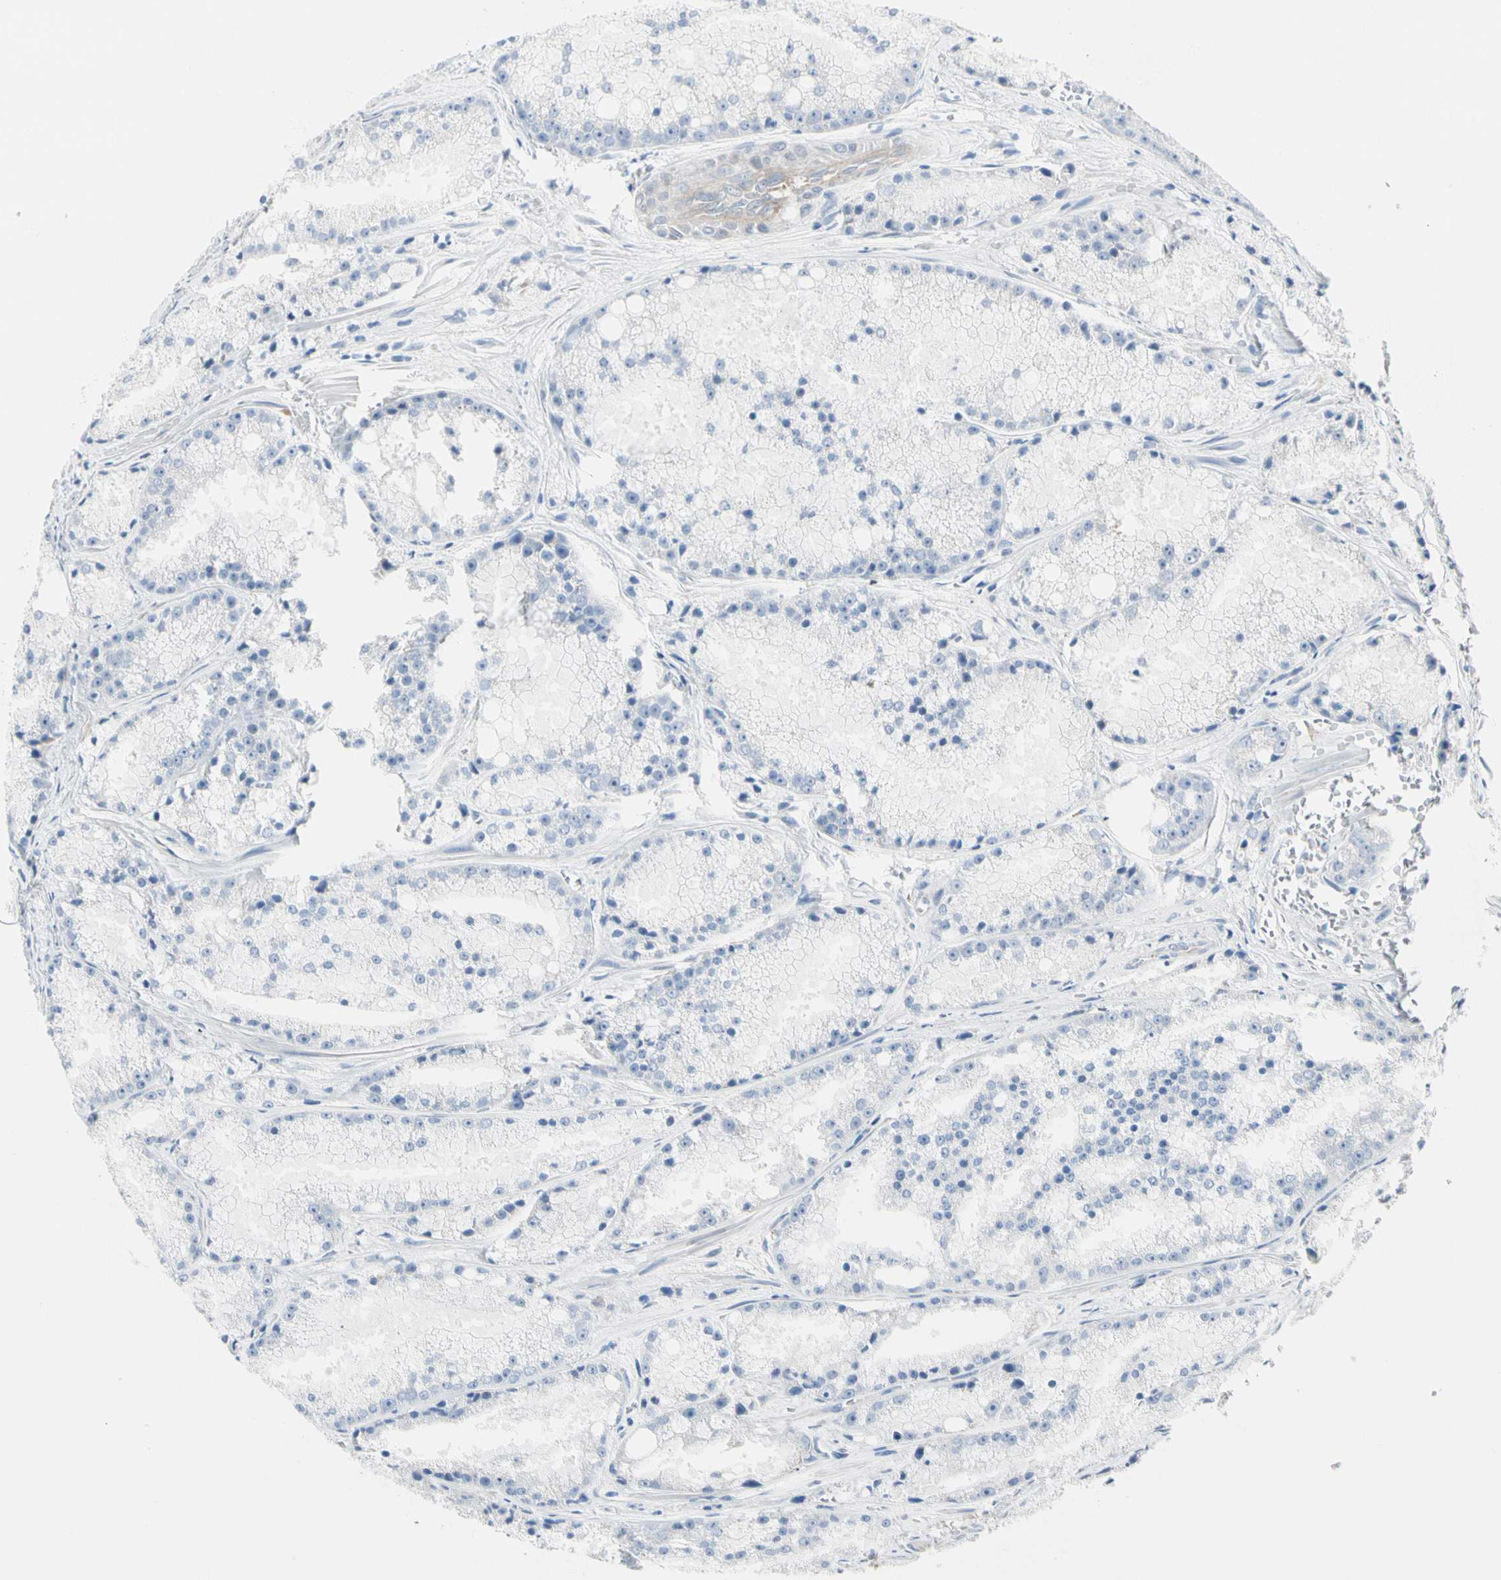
{"staining": {"intensity": "negative", "quantity": "none", "location": "none"}, "tissue": "prostate cancer", "cell_type": "Tumor cells", "image_type": "cancer", "snomed": [{"axis": "morphology", "description": "Adenocarcinoma, Low grade"}, {"axis": "topography", "description": "Prostate"}], "caption": "IHC photomicrograph of human low-grade adenocarcinoma (prostate) stained for a protein (brown), which displays no positivity in tumor cells.", "gene": "GPR153", "patient": {"sex": "male", "age": 64}}